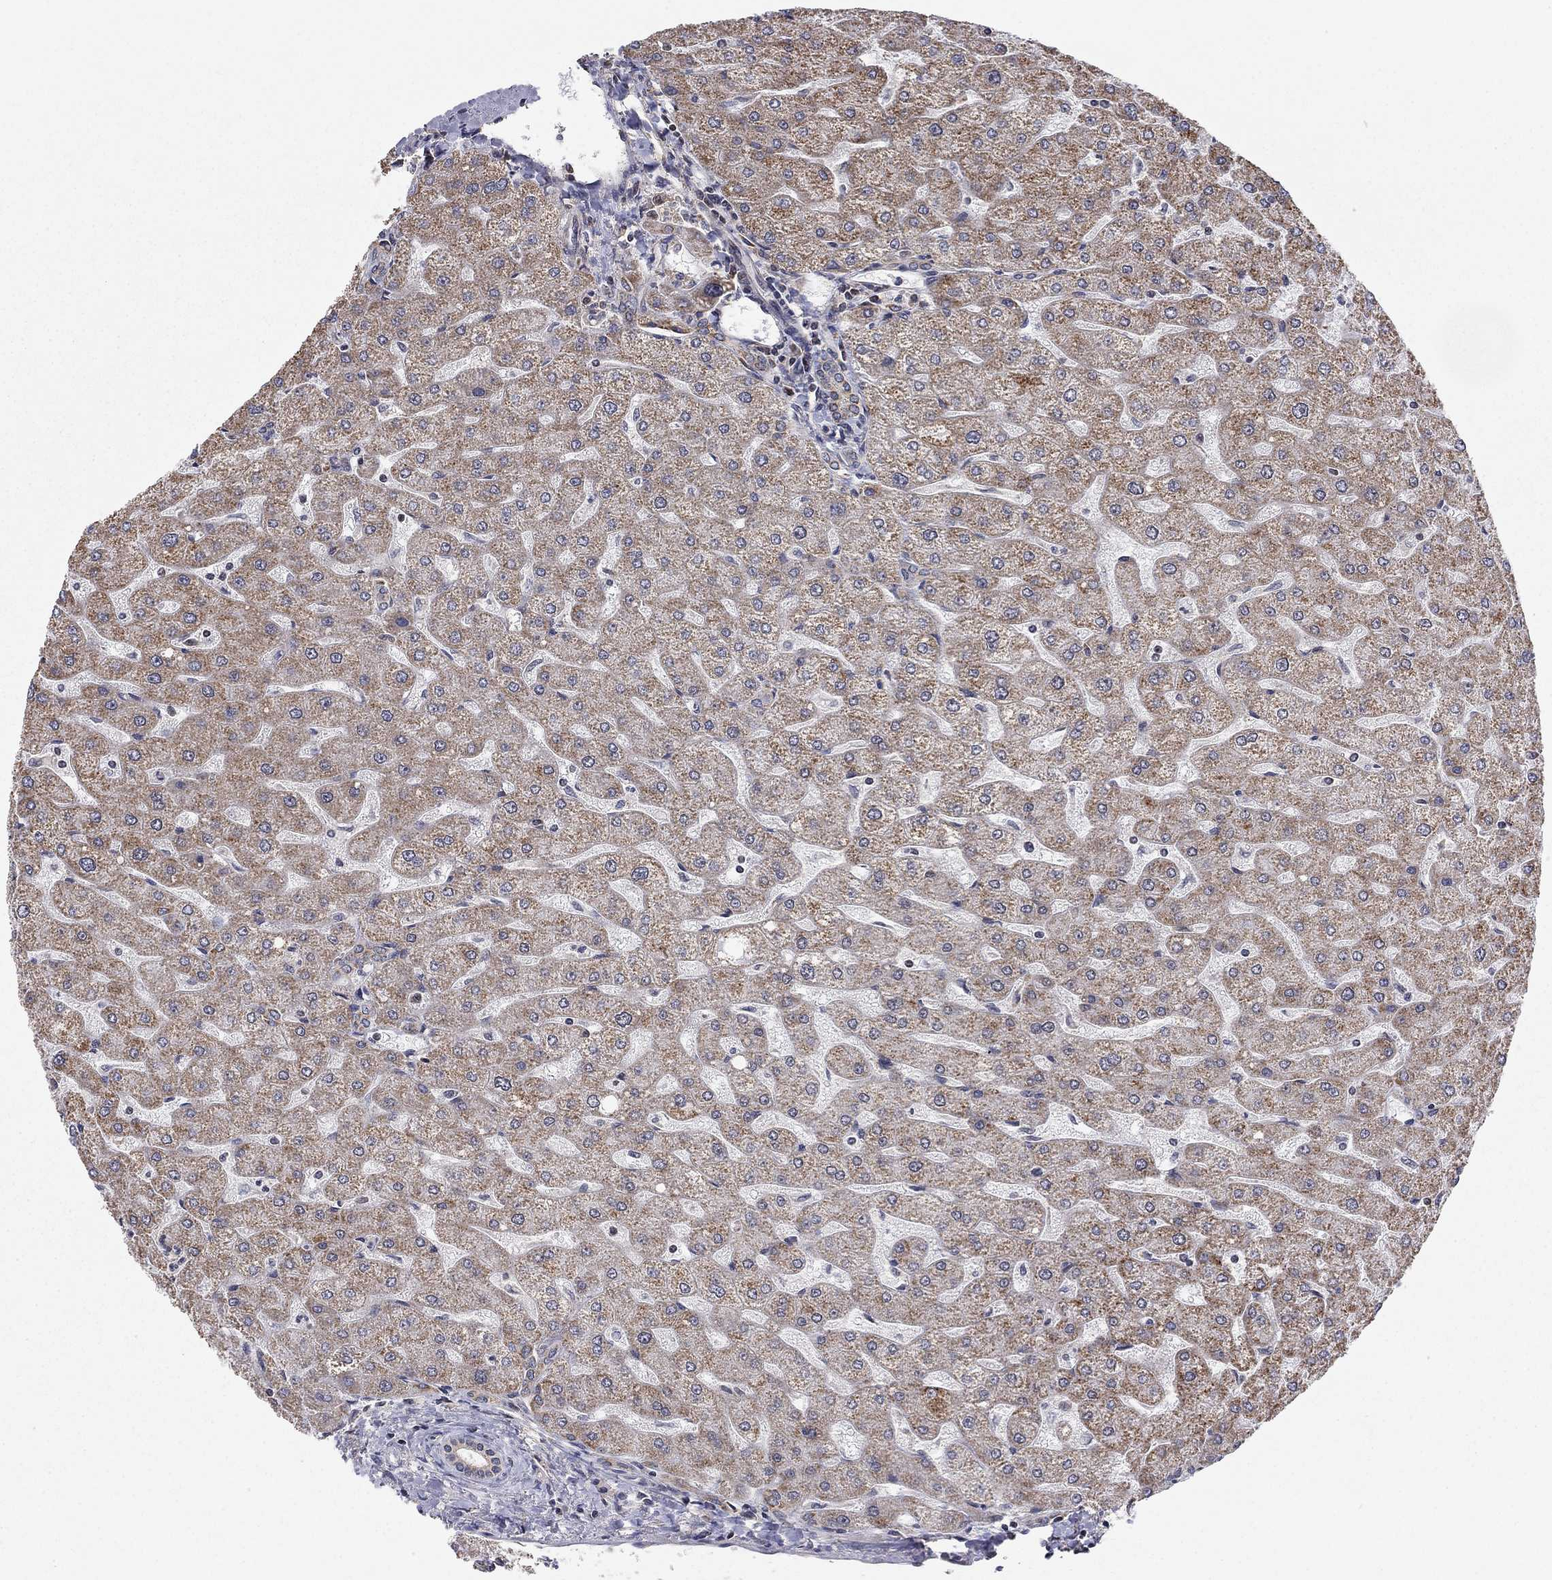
{"staining": {"intensity": "negative", "quantity": "none", "location": "none"}, "tissue": "liver", "cell_type": "Cholangiocytes", "image_type": "normal", "snomed": [{"axis": "morphology", "description": "Normal tissue, NOS"}, {"axis": "topography", "description": "Liver"}], "caption": "A high-resolution histopathology image shows immunohistochemistry (IHC) staining of benign liver, which exhibits no significant positivity in cholangiocytes.", "gene": "TDP1", "patient": {"sex": "male", "age": 67}}